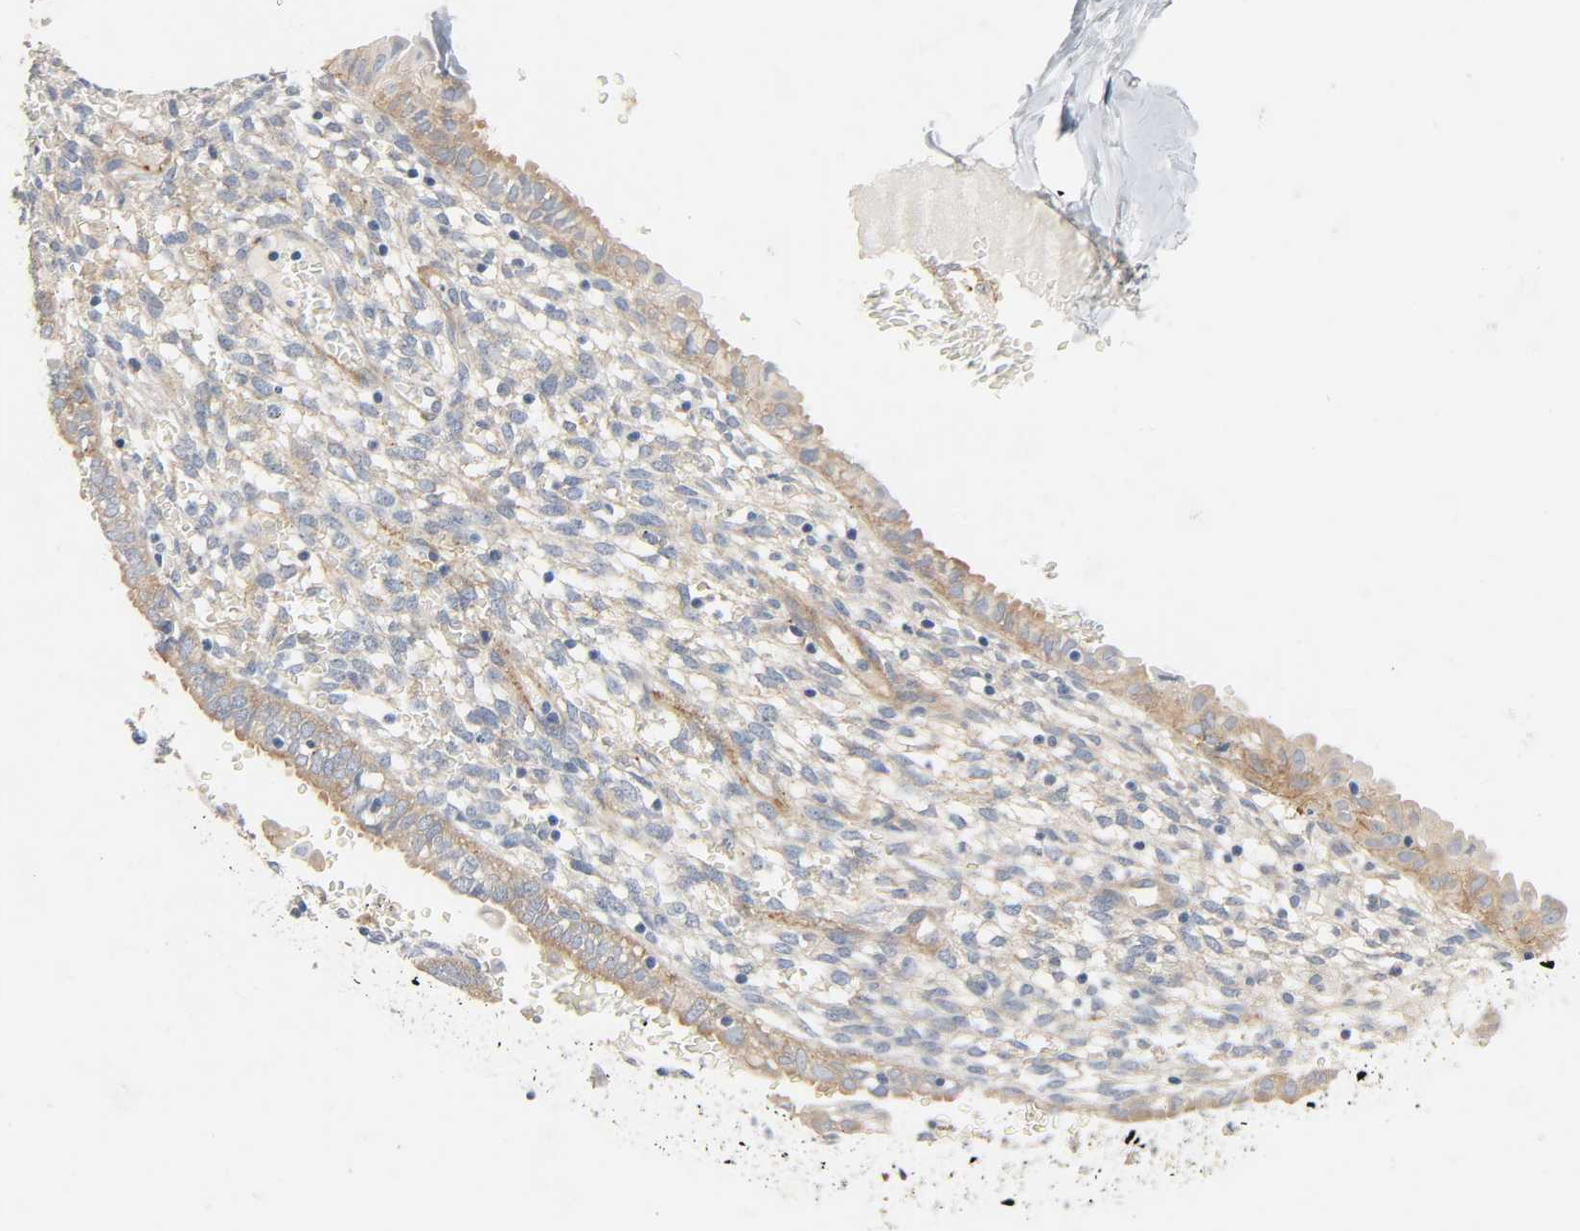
{"staining": {"intensity": "moderate", "quantity": "25%-75%", "location": "cytoplasmic/membranous"}, "tissue": "endometrium", "cell_type": "Cells in endometrial stroma", "image_type": "normal", "snomed": [{"axis": "morphology", "description": "Normal tissue, NOS"}, {"axis": "topography", "description": "Endometrium"}], "caption": "Endometrium stained with a brown dye displays moderate cytoplasmic/membranous positive staining in about 25%-75% of cells in endometrial stroma.", "gene": "ARPC1A", "patient": {"sex": "female", "age": 61}}